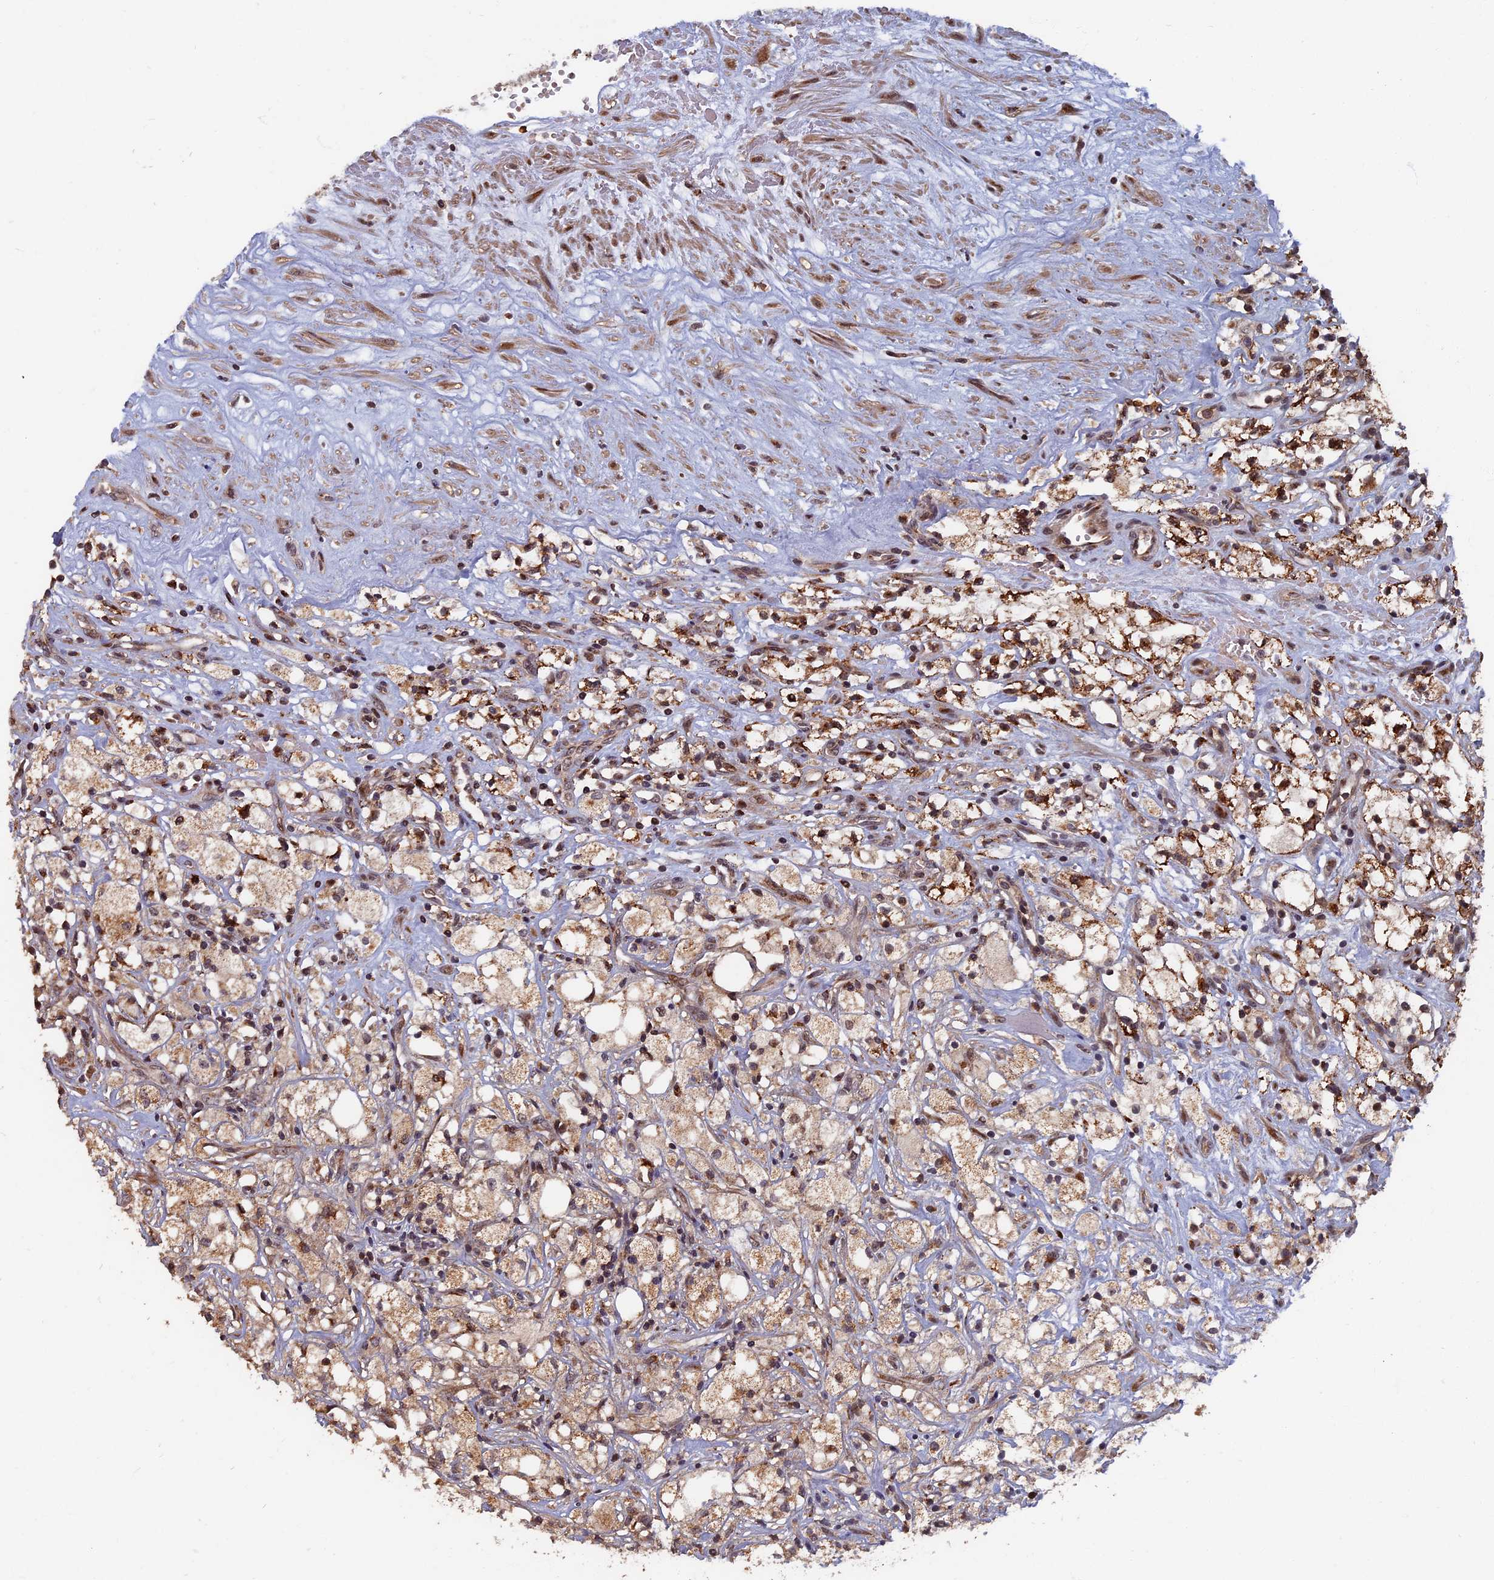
{"staining": {"intensity": "moderate", "quantity": ">75%", "location": "cytoplasmic/membranous"}, "tissue": "renal cancer", "cell_type": "Tumor cells", "image_type": "cancer", "snomed": [{"axis": "morphology", "description": "Adenocarcinoma, NOS"}, {"axis": "topography", "description": "Kidney"}], "caption": "IHC micrograph of adenocarcinoma (renal) stained for a protein (brown), which exhibits medium levels of moderate cytoplasmic/membranous expression in approximately >75% of tumor cells.", "gene": "RASGRF1", "patient": {"sex": "male", "age": 59}}